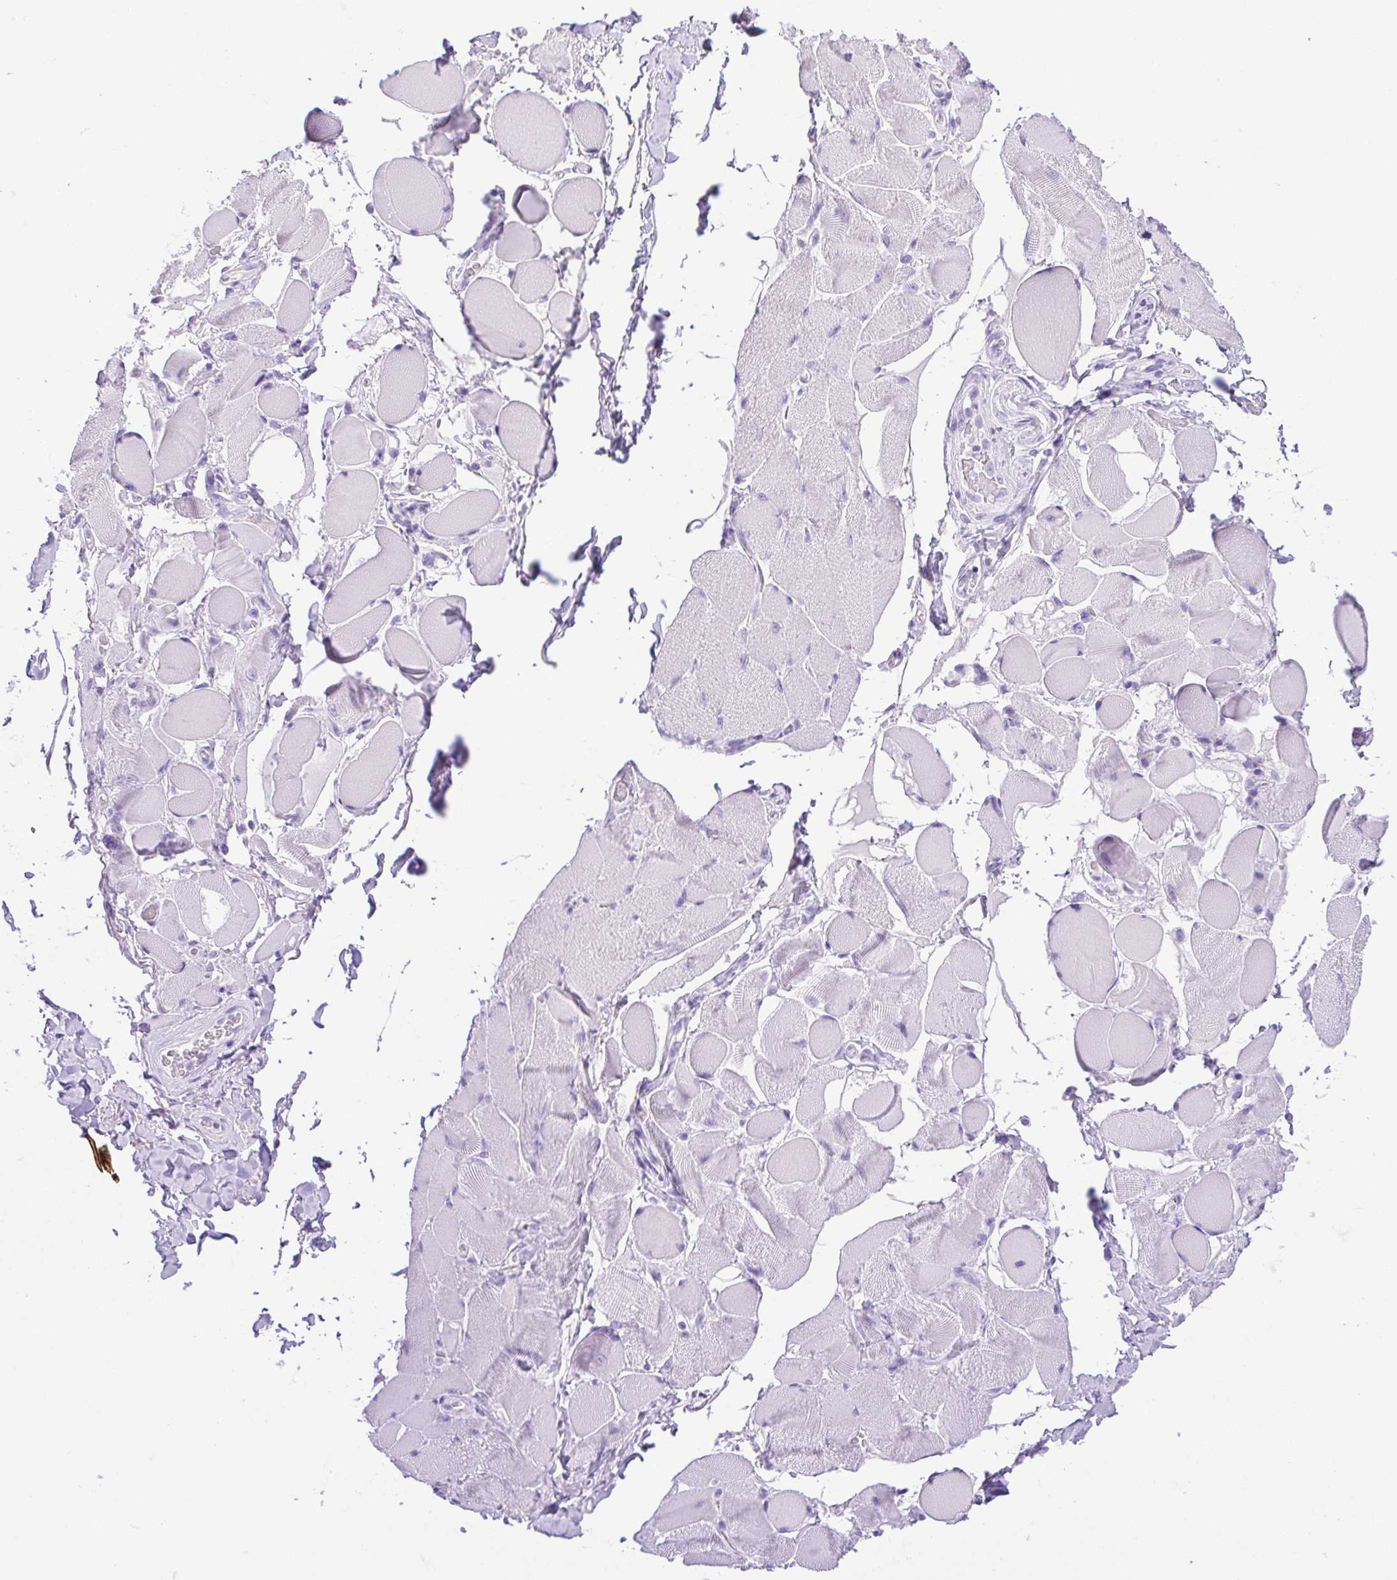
{"staining": {"intensity": "negative", "quantity": "none", "location": "none"}, "tissue": "skeletal muscle", "cell_type": "Myocytes", "image_type": "normal", "snomed": [{"axis": "morphology", "description": "Normal tissue, NOS"}, {"axis": "topography", "description": "Skeletal muscle"}, {"axis": "topography", "description": "Anal"}, {"axis": "topography", "description": "Peripheral nerve tissue"}], "caption": "This is an immunohistochemistry (IHC) image of benign skeletal muscle. There is no positivity in myocytes.", "gene": "CDSN", "patient": {"sex": "male", "age": 53}}